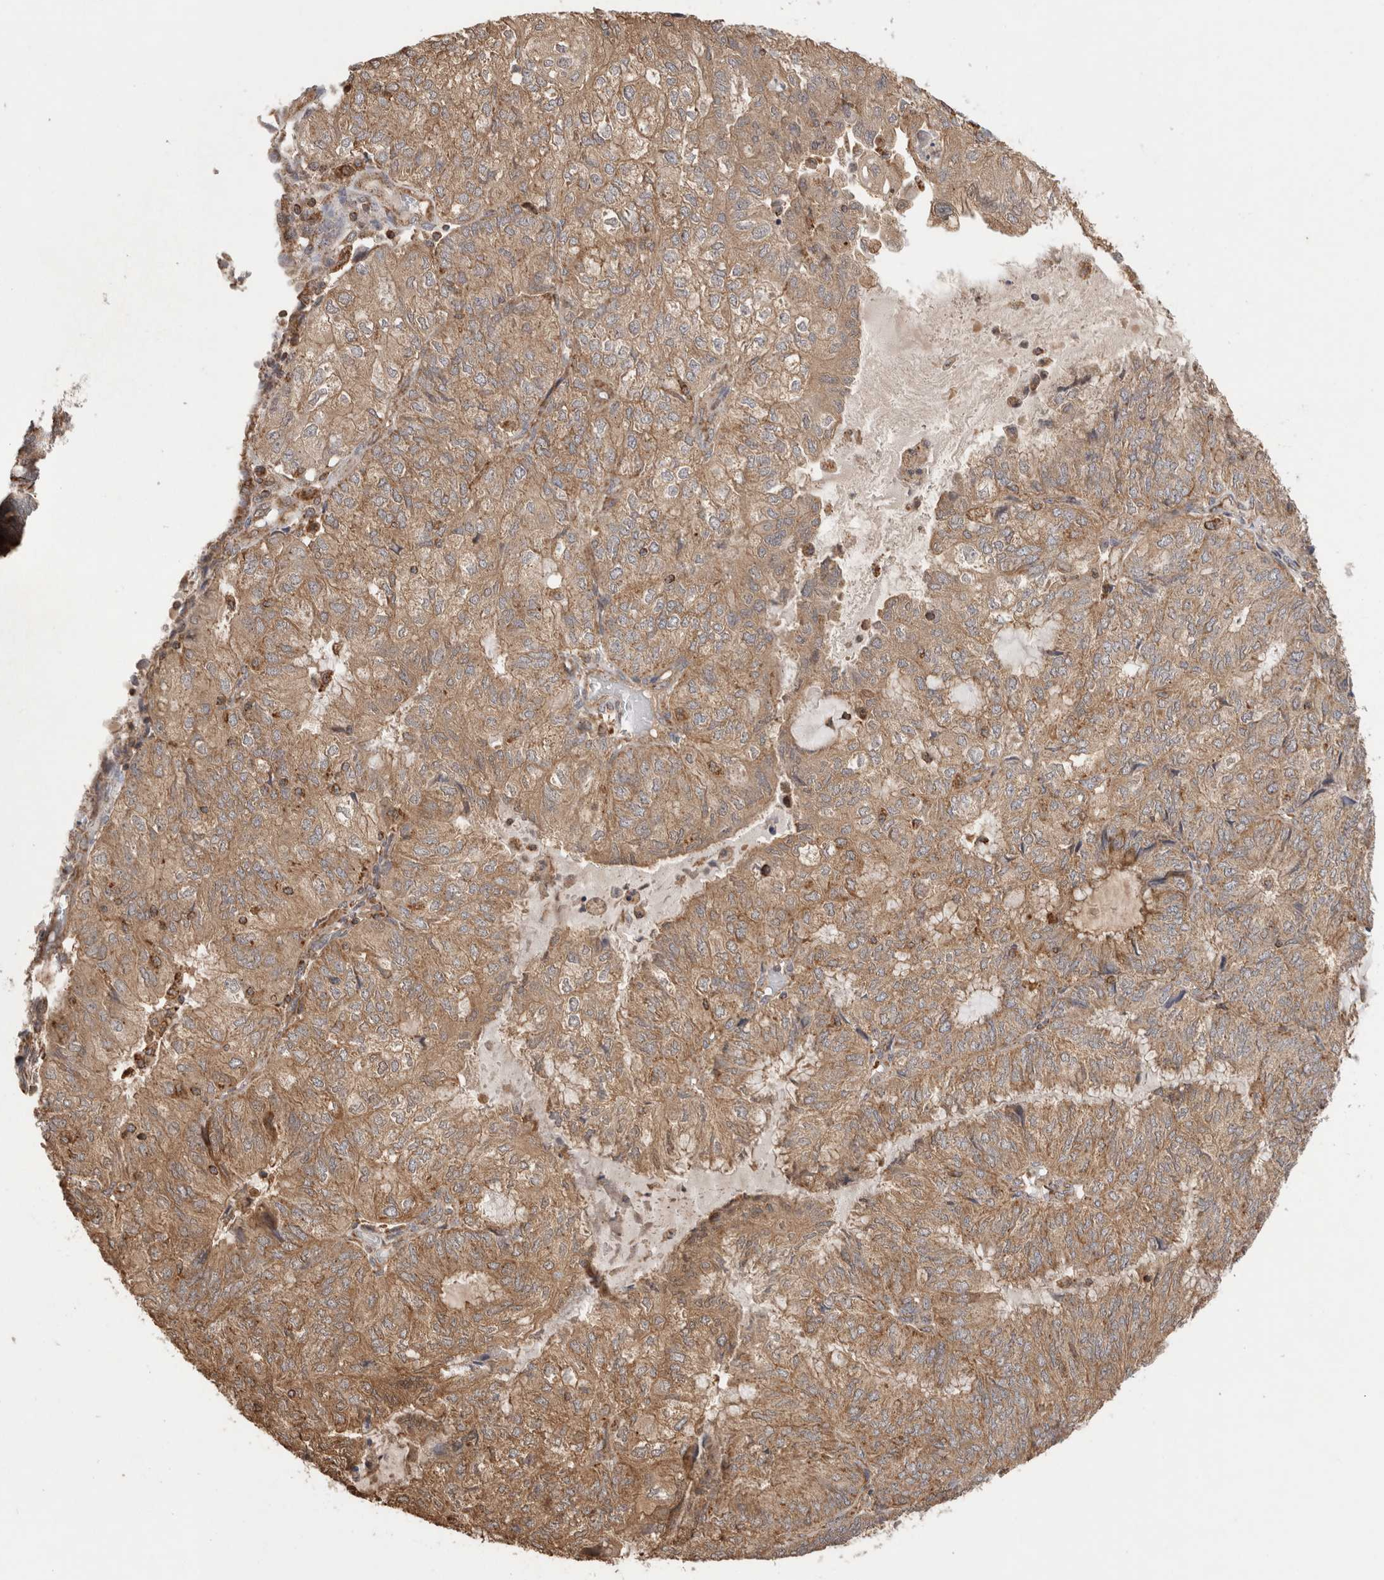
{"staining": {"intensity": "moderate", "quantity": ">75%", "location": "cytoplasmic/membranous"}, "tissue": "endometrial cancer", "cell_type": "Tumor cells", "image_type": "cancer", "snomed": [{"axis": "morphology", "description": "Adenocarcinoma, NOS"}, {"axis": "topography", "description": "Endometrium"}], "caption": "Immunohistochemical staining of endometrial cancer (adenocarcinoma) displays moderate cytoplasmic/membranous protein expression in approximately >75% of tumor cells.", "gene": "IMMP2L", "patient": {"sex": "female", "age": 81}}